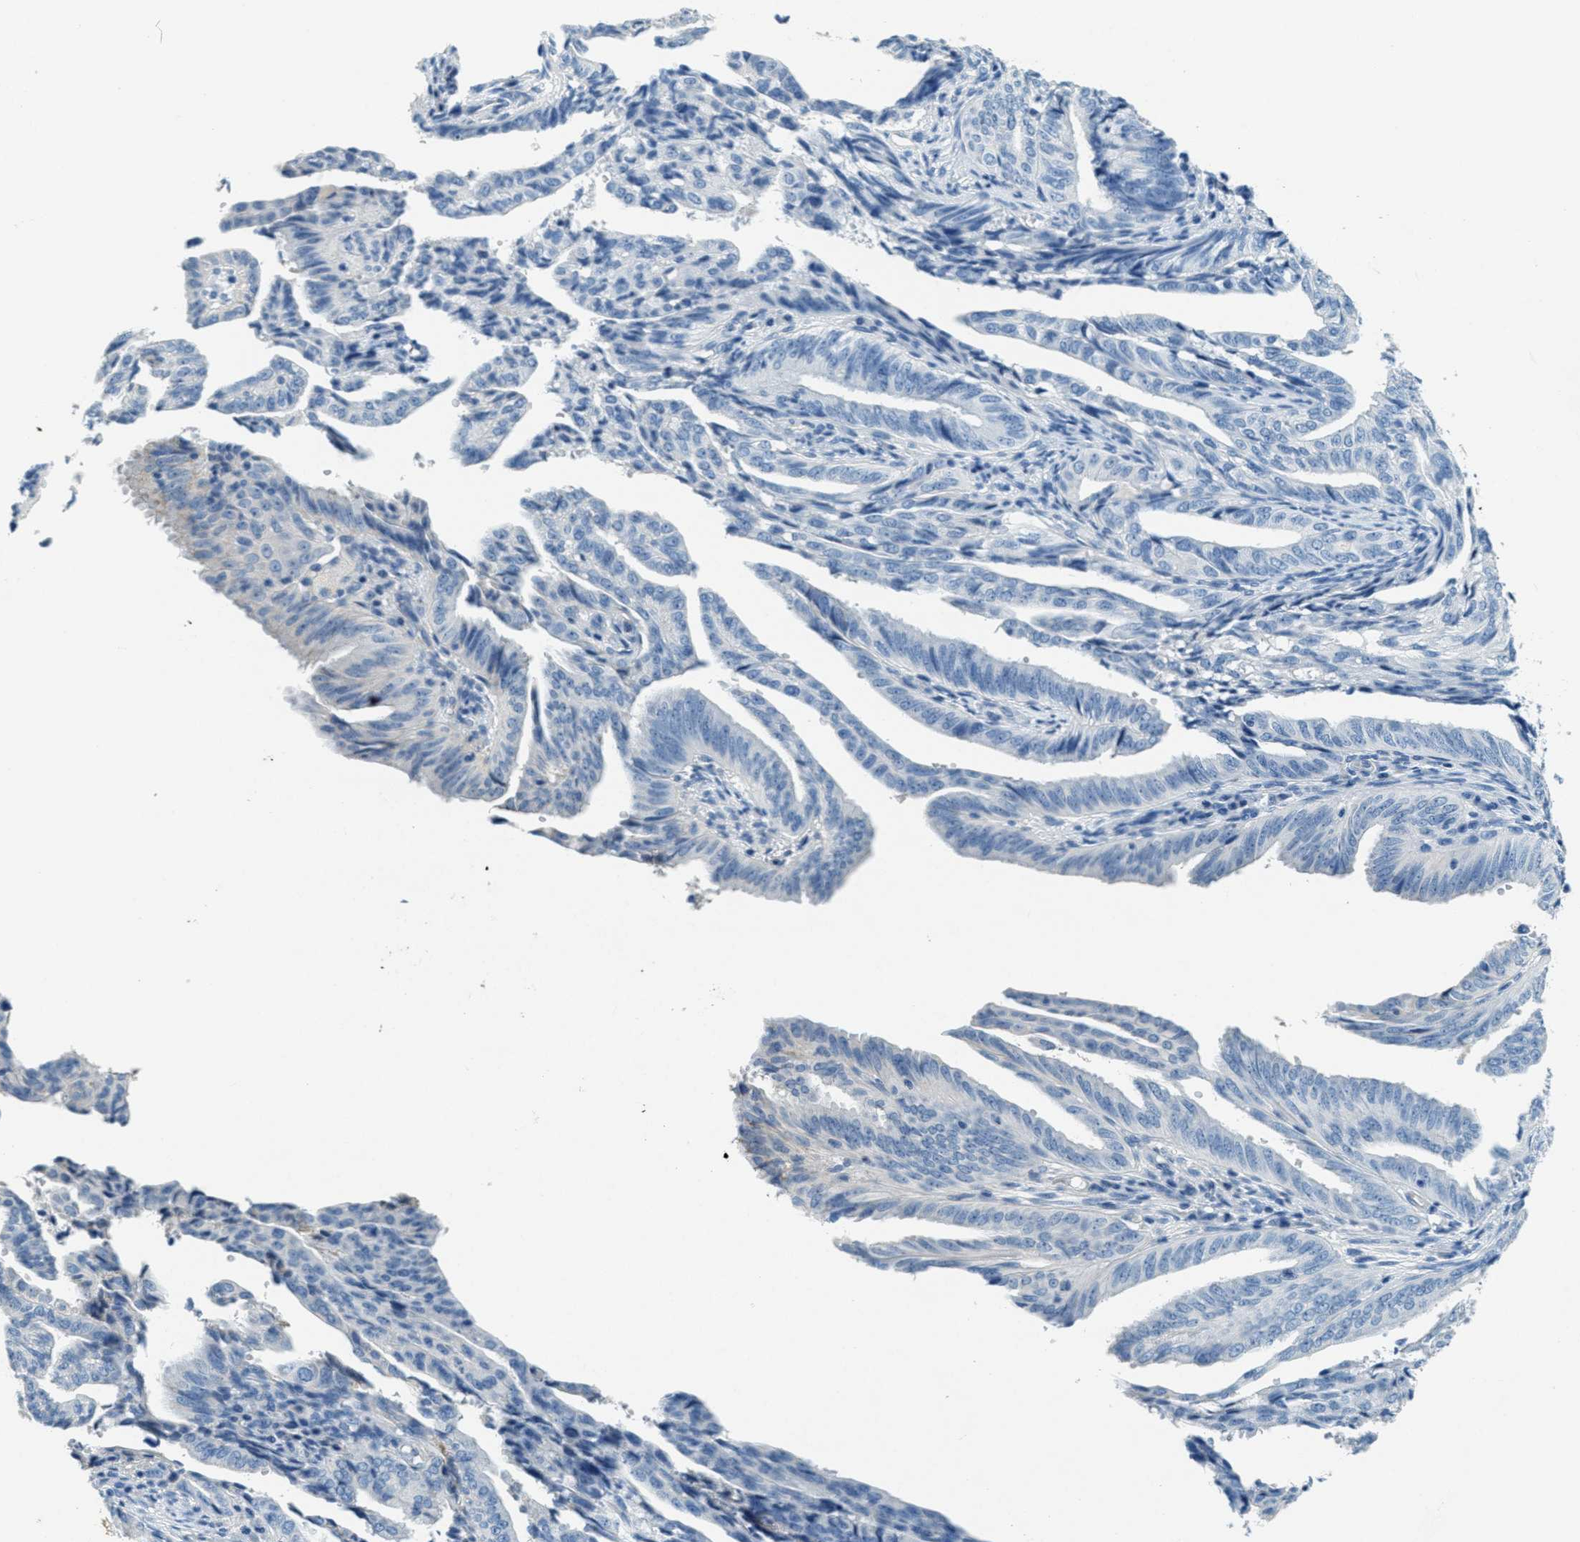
{"staining": {"intensity": "negative", "quantity": "none", "location": "none"}, "tissue": "endometrial cancer", "cell_type": "Tumor cells", "image_type": "cancer", "snomed": [{"axis": "morphology", "description": "Adenocarcinoma, NOS"}, {"axis": "topography", "description": "Endometrium"}], "caption": "This is an immunohistochemistry histopathology image of human adenocarcinoma (endometrial). There is no positivity in tumor cells.", "gene": "A2M", "patient": {"sex": "female", "age": 58}}